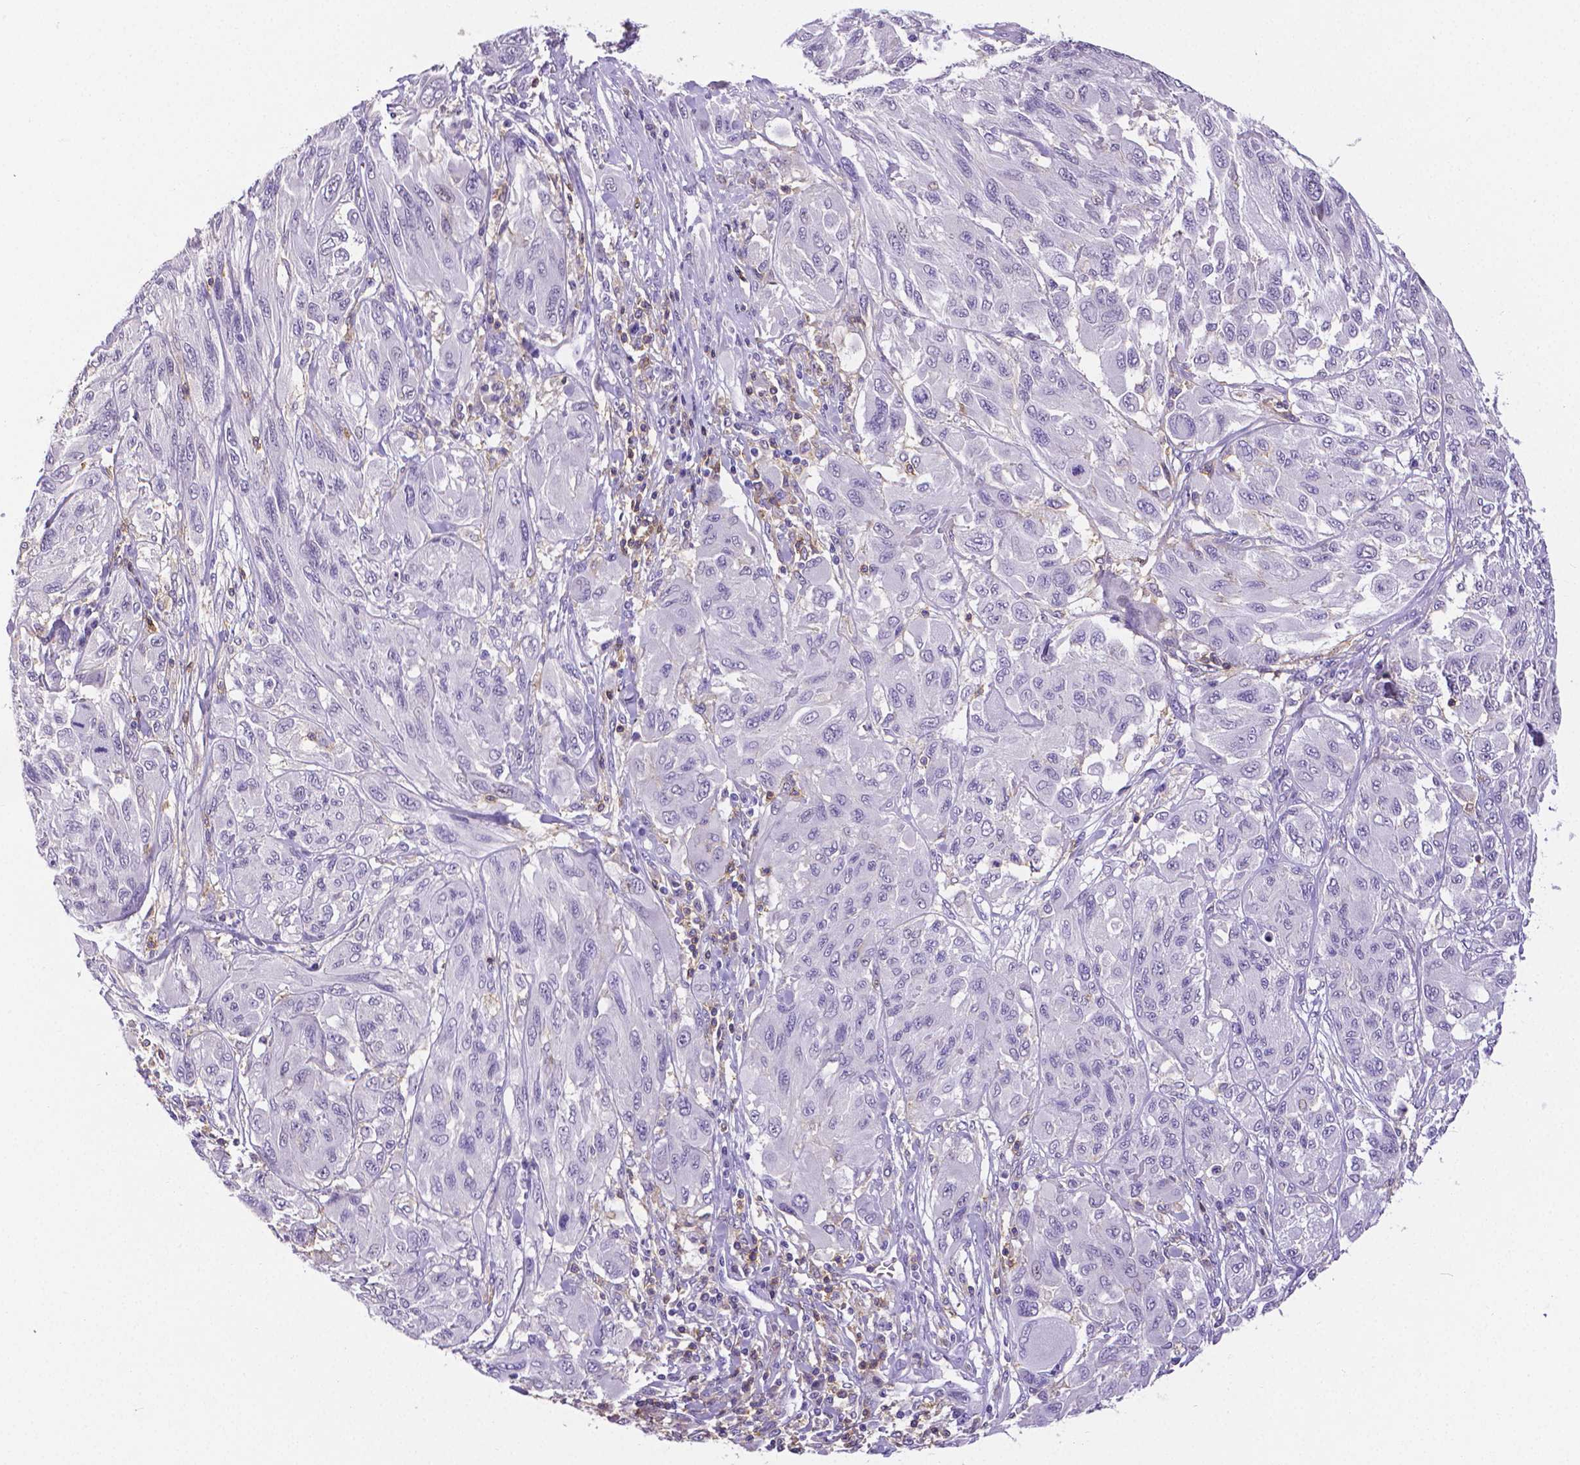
{"staining": {"intensity": "negative", "quantity": "none", "location": "none"}, "tissue": "melanoma", "cell_type": "Tumor cells", "image_type": "cancer", "snomed": [{"axis": "morphology", "description": "Malignant melanoma, NOS"}, {"axis": "topography", "description": "Skin"}], "caption": "IHC photomicrograph of neoplastic tissue: human malignant melanoma stained with DAB reveals no significant protein positivity in tumor cells.", "gene": "CD4", "patient": {"sex": "female", "age": 91}}